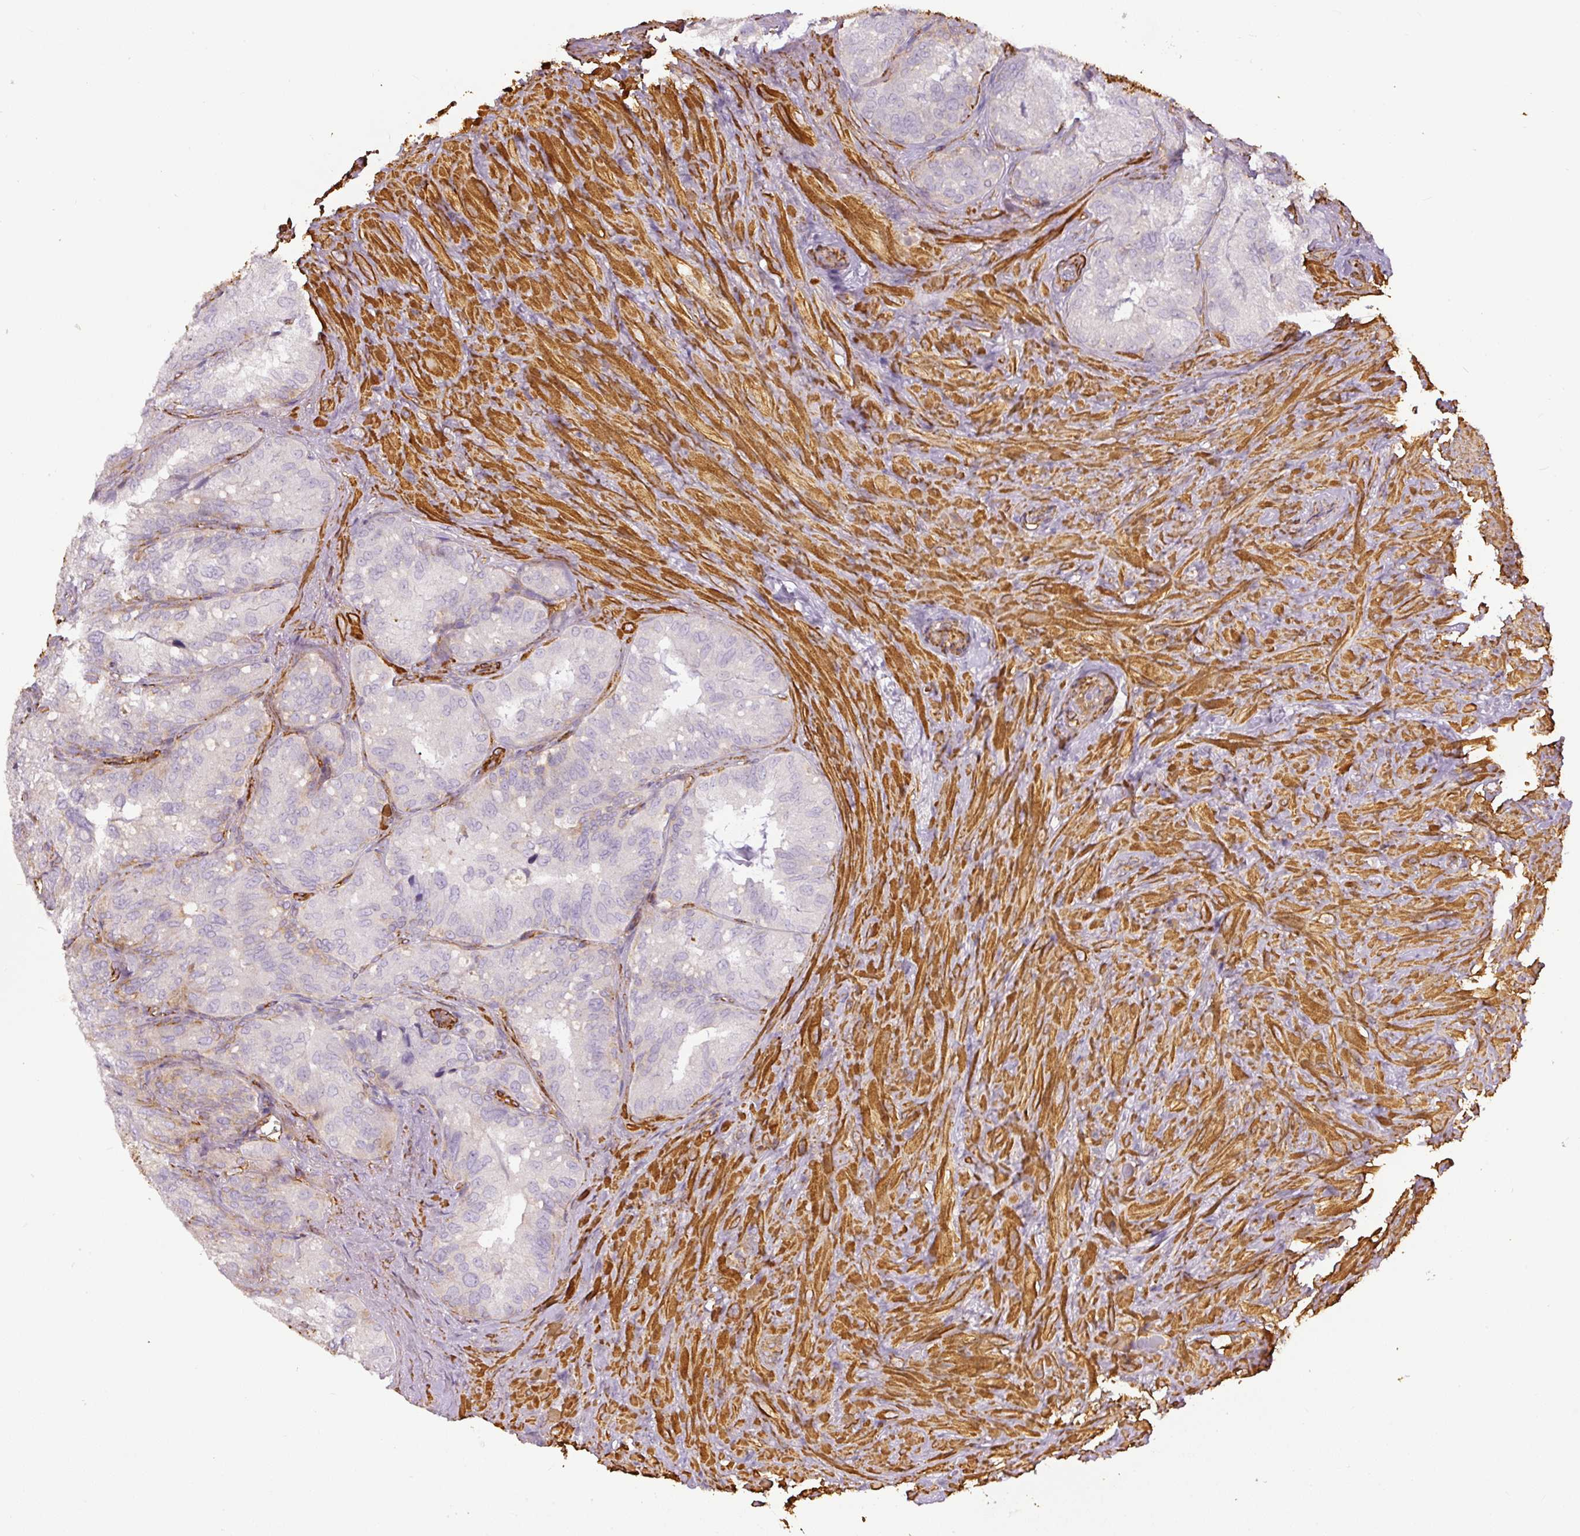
{"staining": {"intensity": "negative", "quantity": "none", "location": "none"}, "tissue": "seminal vesicle", "cell_type": "Glandular cells", "image_type": "normal", "snomed": [{"axis": "morphology", "description": "Normal tissue, NOS"}, {"axis": "topography", "description": "Seminal veicle"}], "caption": "The image exhibits no staining of glandular cells in unremarkable seminal vesicle. (DAB (3,3'-diaminobenzidine) immunohistochemistry (IHC) visualized using brightfield microscopy, high magnification).", "gene": "MYL12A", "patient": {"sex": "male", "age": 69}}